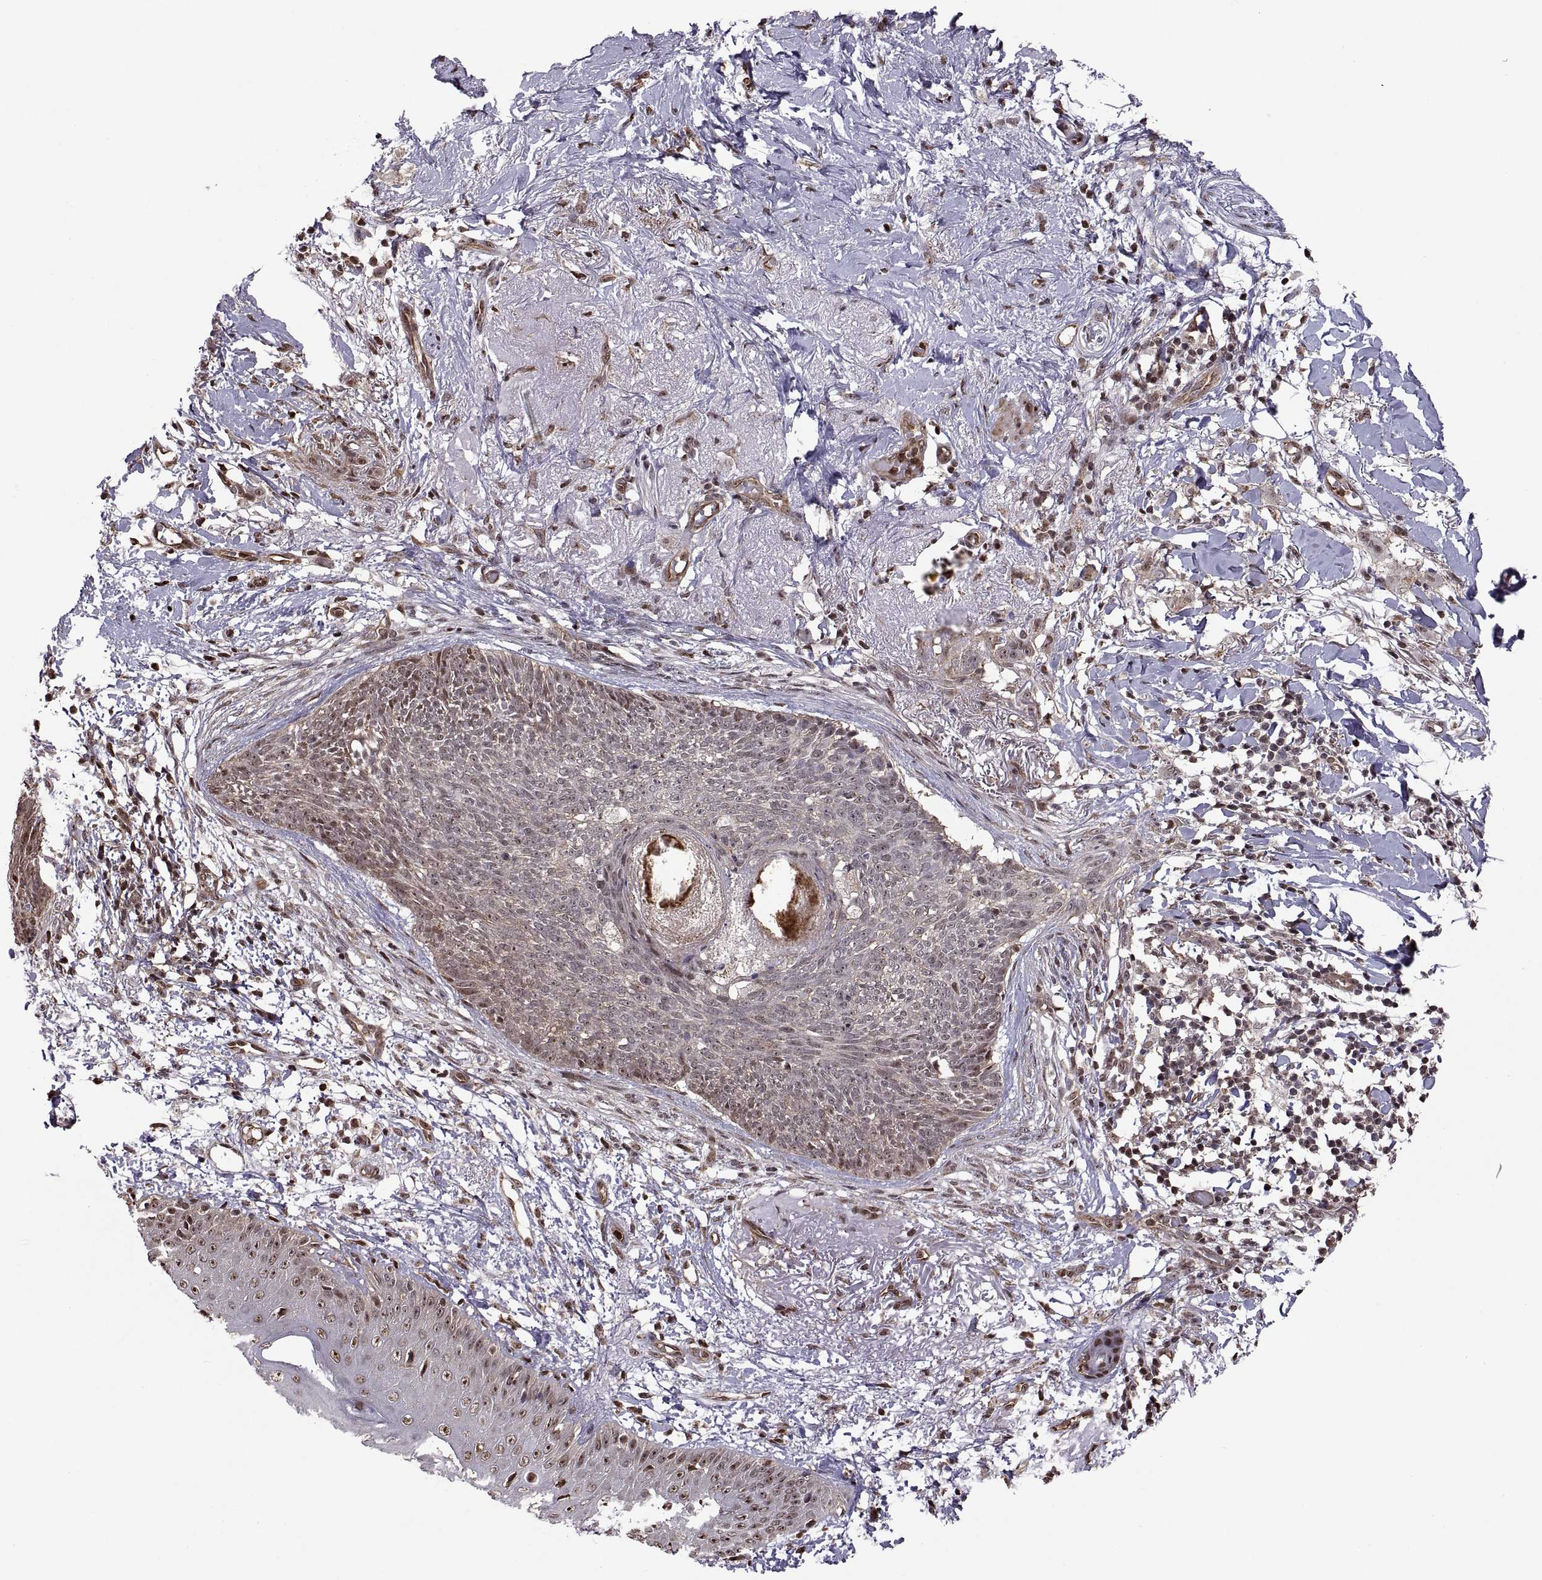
{"staining": {"intensity": "negative", "quantity": "none", "location": "none"}, "tissue": "skin cancer", "cell_type": "Tumor cells", "image_type": "cancer", "snomed": [{"axis": "morphology", "description": "Normal tissue, NOS"}, {"axis": "morphology", "description": "Basal cell carcinoma"}, {"axis": "topography", "description": "Skin"}], "caption": "Tumor cells are negative for brown protein staining in skin basal cell carcinoma.", "gene": "ARRB1", "patient": {"sex": "male", "age": 84}}